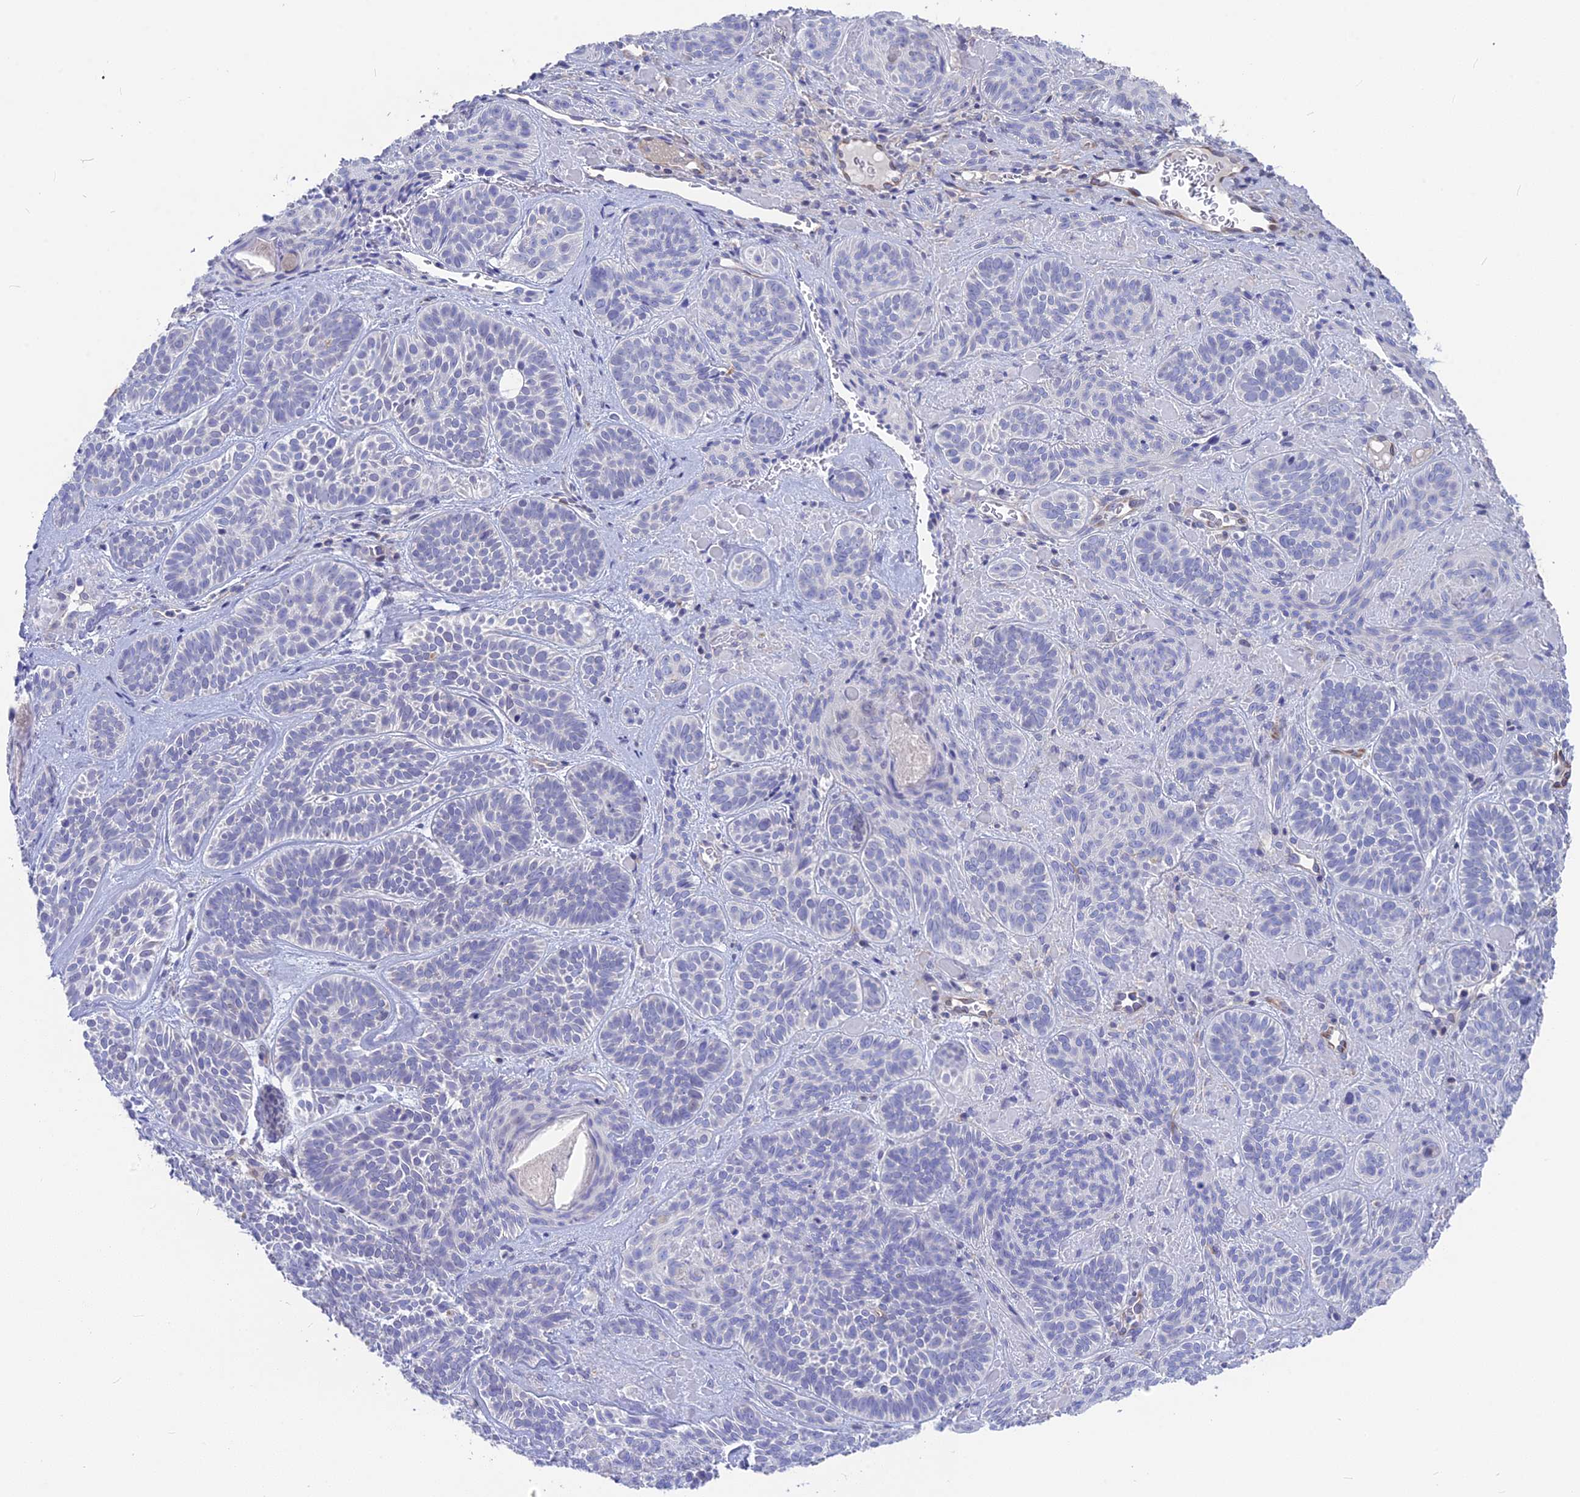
{"staining": {"intensity": "negative", "quantity": "none", "location": "none"}, "tissue": "skin cancer", "cell_type": "Tumor cells", "image_type": "cancer", "snomed": [{"axis": "morphology", "description": "Basal cell carcinoma"}, {"axis": "topography", "description": "Skin"}], "caption": "A micrograph of human basal cell carcinoma (skin) is negative for staining in tumor cells.", "gene": "SNTN", "patient": {"sex": "male", "age": 85}}